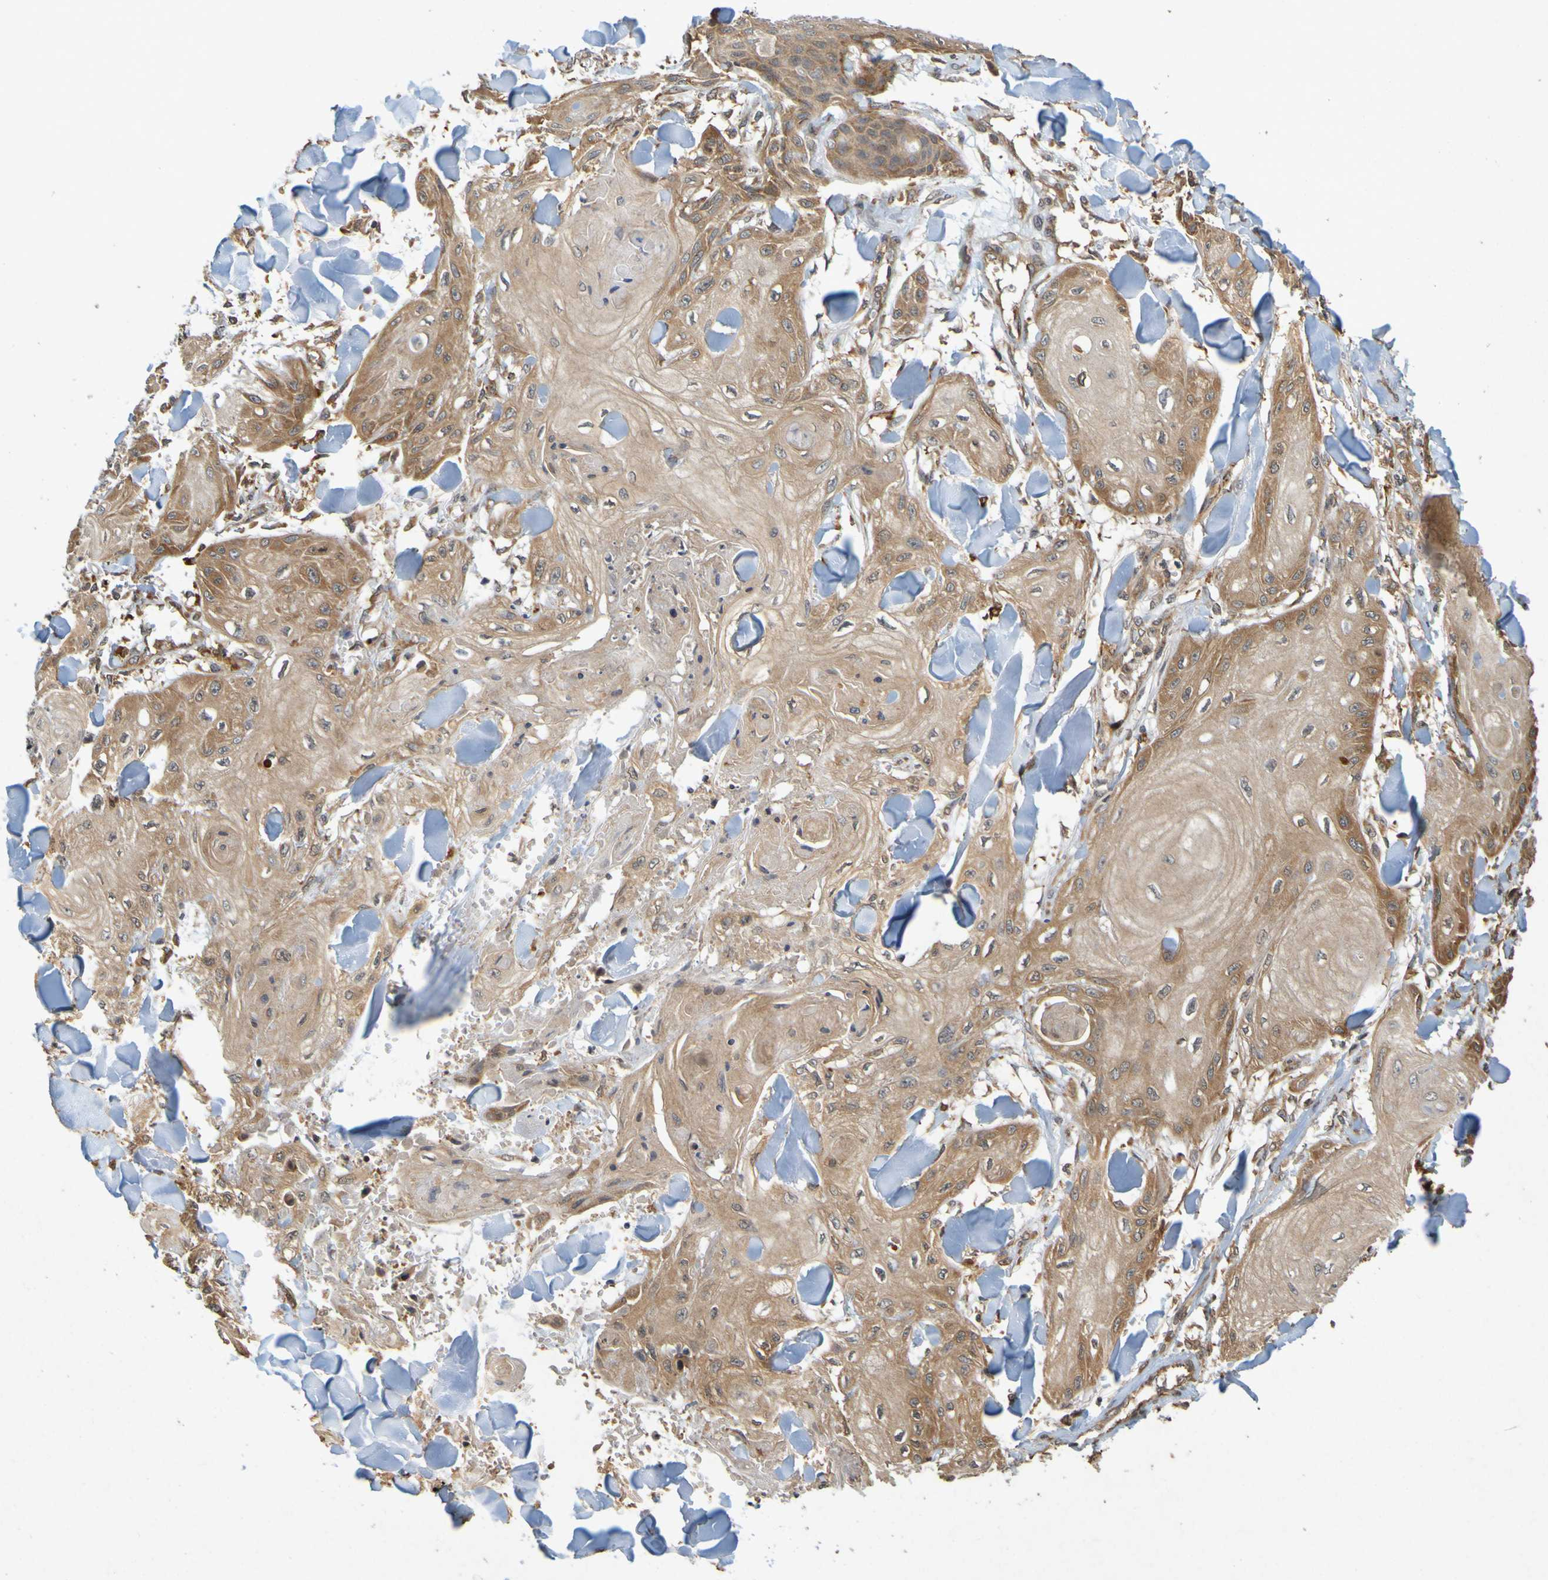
{"staining": {"intensity": "strong", "quantity": "25%-75%", "location": "cytoplasmic/membranous"}, "tissue": "skin cancer", "cell_type": "Tumor cells", "image_type": "cancer", "snomed": [{"axis": "morphology", "description": "Squamous cell carcinoma, NOS"}, {"axis": "topography", "description": "Skin"}], "caption": "Skin squamous cell carcinoma was stained to show a protein in brown. There is high levels of strong cytoplasmic/membranous staining in about 25%-75% of tumor cells.", "gene": "OCRL", "patient": {"sex": "male", "age": 74}}